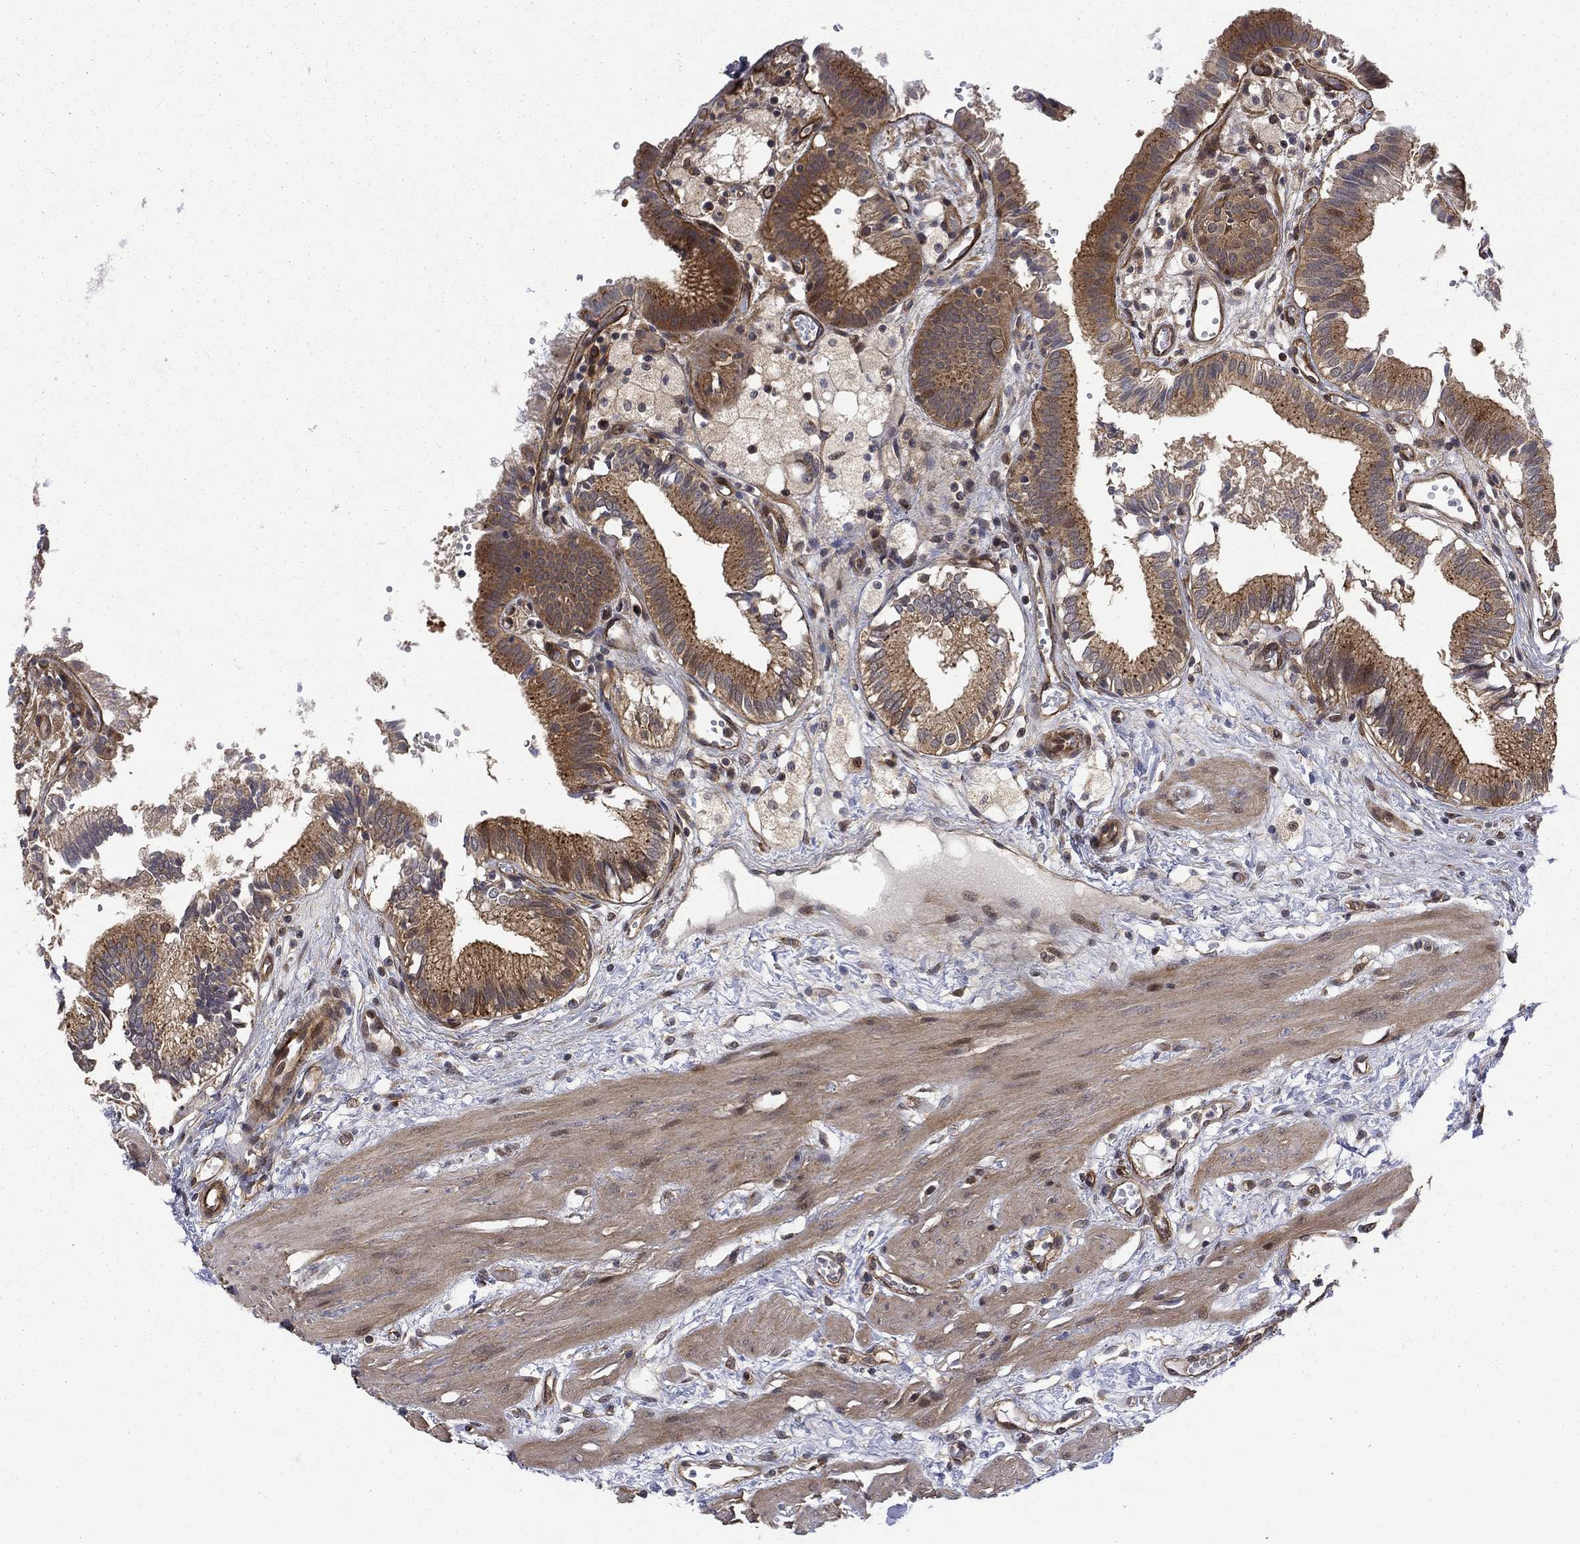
{"staining": {"intensity": "moderate", "quantity": ">75%", "location": "cytoplasmic/membranous"}, "tissue": "gallbladder", "cell_type": "Glandular cells", "image_type": "normal", "snomed": [{"axis": "morphology", "description": "Normal tissue, NOS"}, {"axis": "topography", "description": "Gallbladder"}], "caption": "A medium amount of moderate cytoplasmic/membranous positivity is seen in about >75% of glandular cells in unremarkable gallbladder. (DAB IHC, brown staining for protein, blue staining for nuclei).", "gene": "ARL3", "patient": {"sex": "female", "age": 24}}